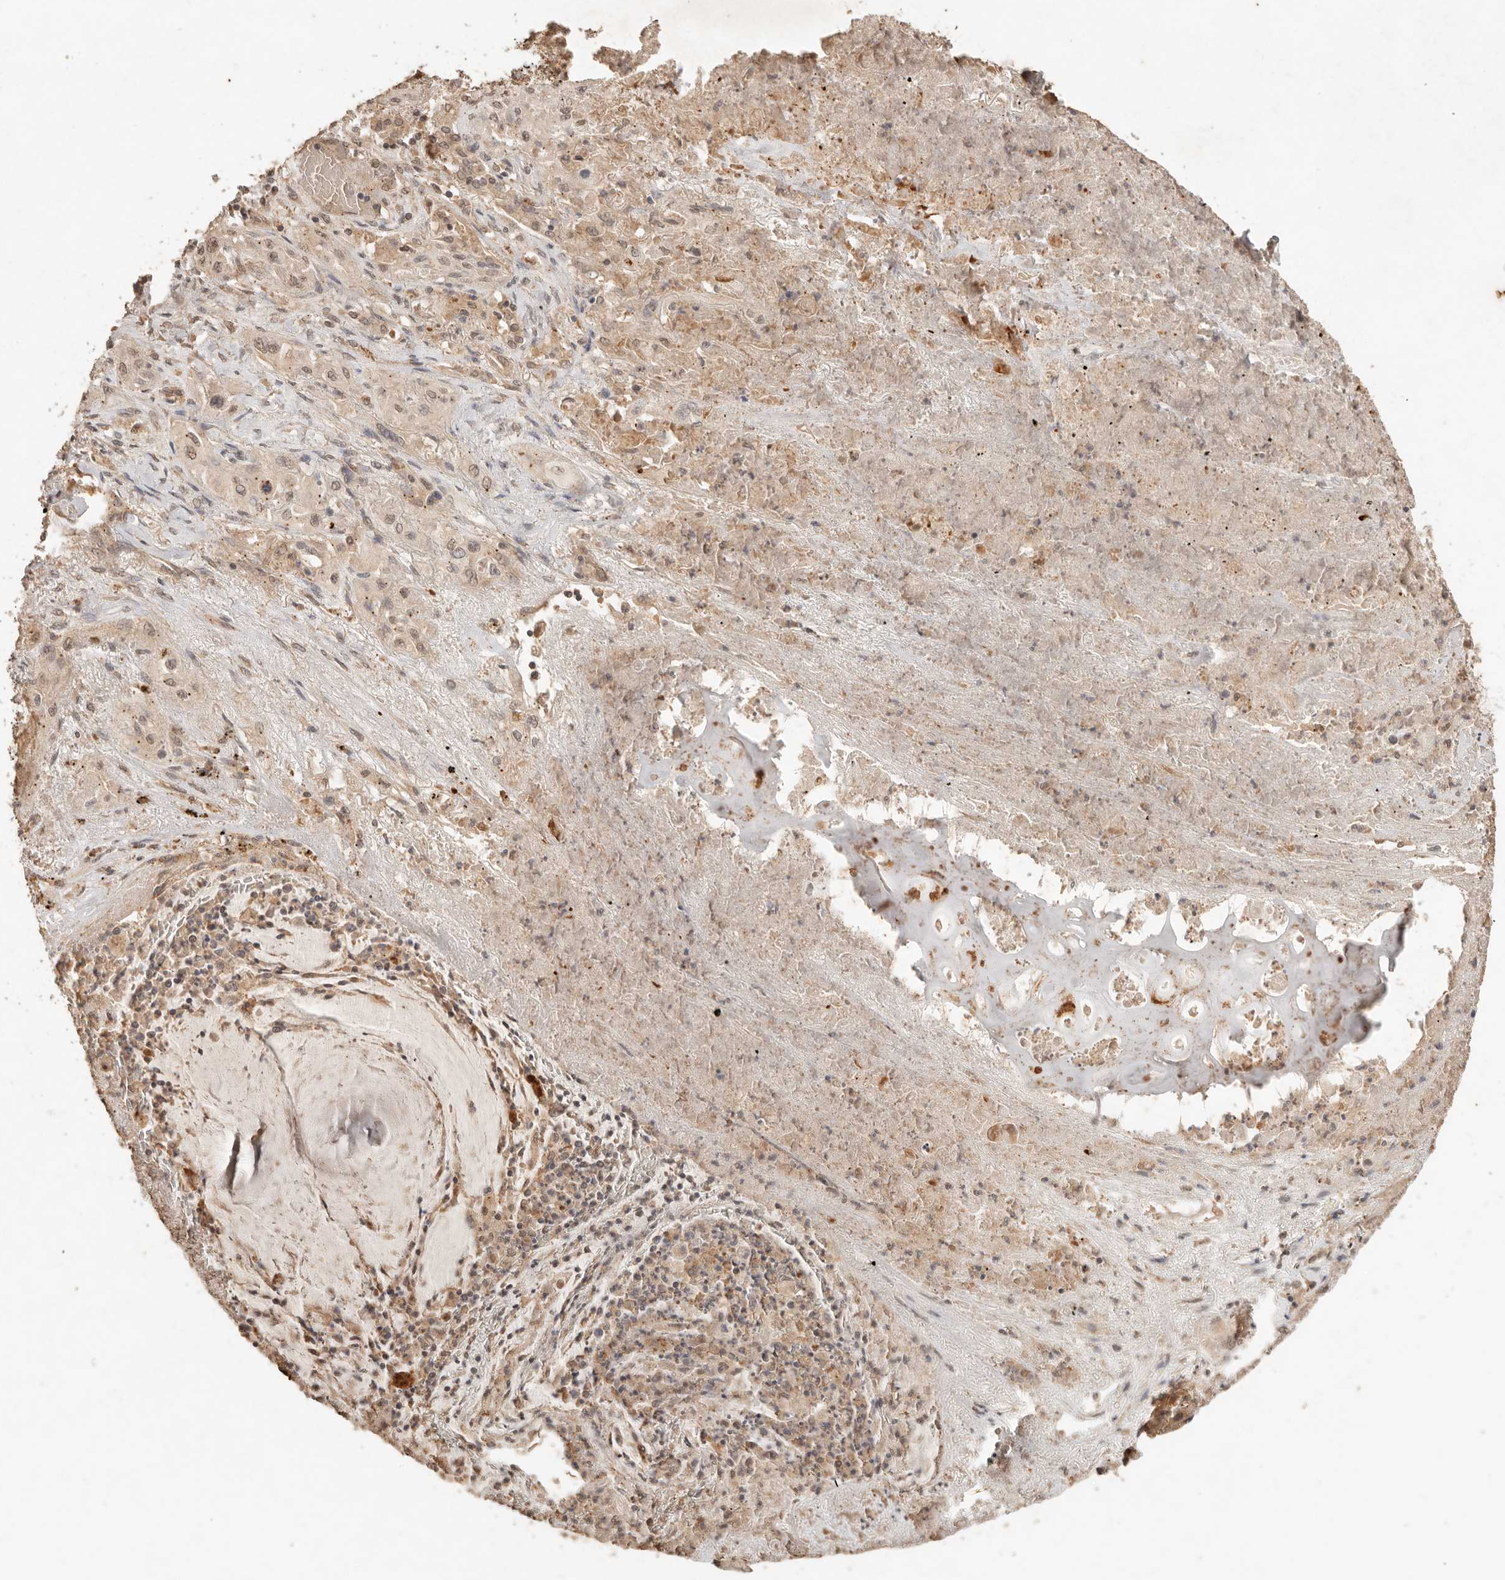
{"staining": {"intensity": "weak", "quantity": "25%-75%", "location": "cytoplasmic/membranous,nuclear"}, "tissue": "lung cancer", "cell_type": "Tumor cells", "image_type": "cancer", "snomed": [{"axis": "morphology", "description": "Squamous cell carcinoma, NOS"}, {"axis": "topography", "description": "Lung"}], "caption": "The histopathology image displays staining of lung squamous cell carcinoma, revealing weak cytoplasmic/membranous and nuclear protein expression (brown color) within tumor cells. (IHC, brightfield microscopy, high magnification).", "gene": "LMO4", "patient": {"sex": "female", "age": 47}}